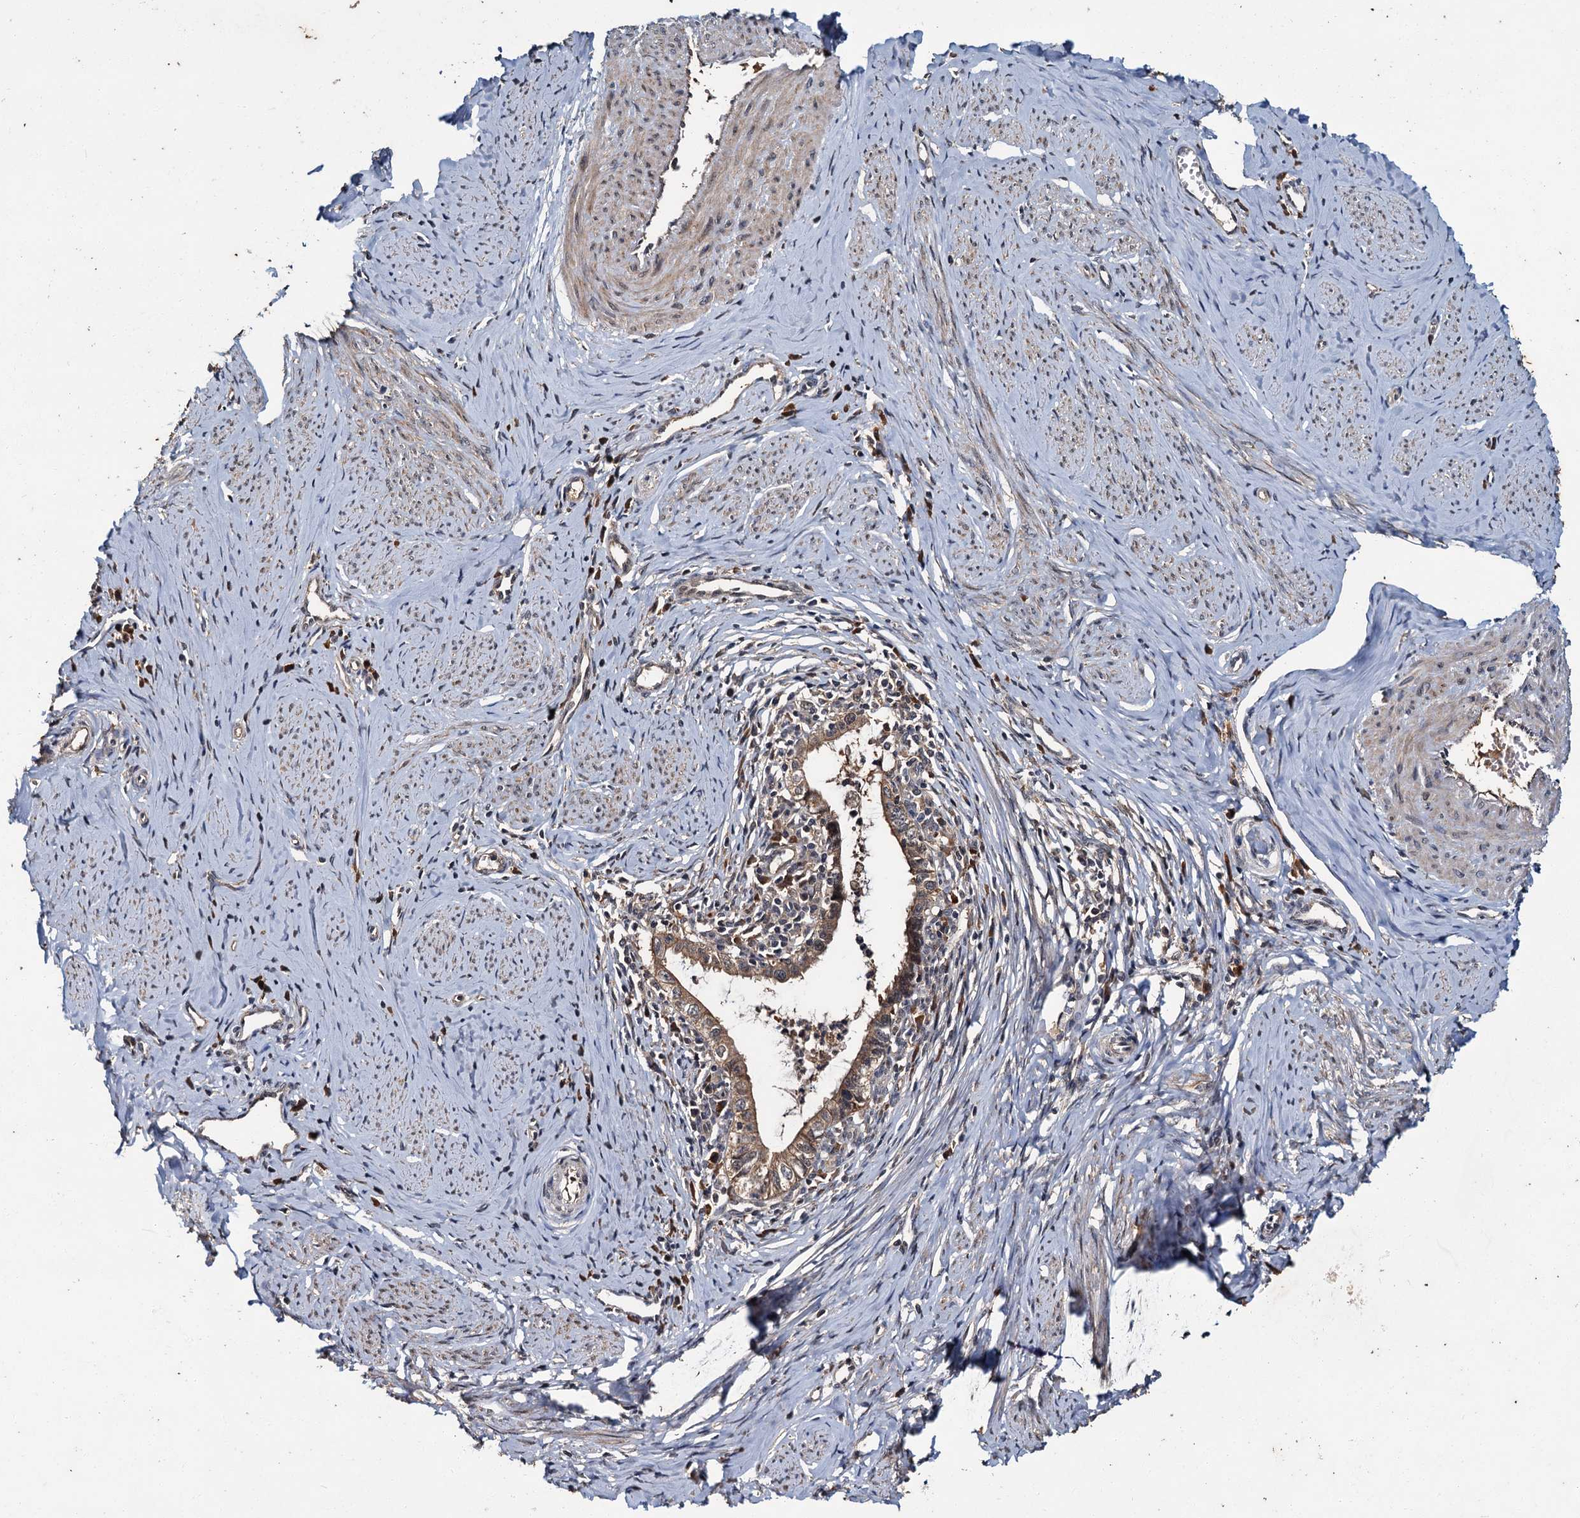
{"staining": {"intensity": "moderate", "quantity": ">75%", "location": "cytoplasmic/membranous"}, "tissue": "cervical cancer", "cell_type": "Tumor cells", "image_type": "cancer", "snomed": [{"axis": "morphology", "description": "Adenocarcinoma, NOS"}, {"axis": "topography", "description": "Cervix"}], "caption": "Tumor cells show medium levels of moderate cytoplasmic/membranous positivity in approximately >75% of cells in human cervical cancer (adenocarcinoma).", "gene": "SLC46A3", "patient": {"sex": "female", "age": 36}}